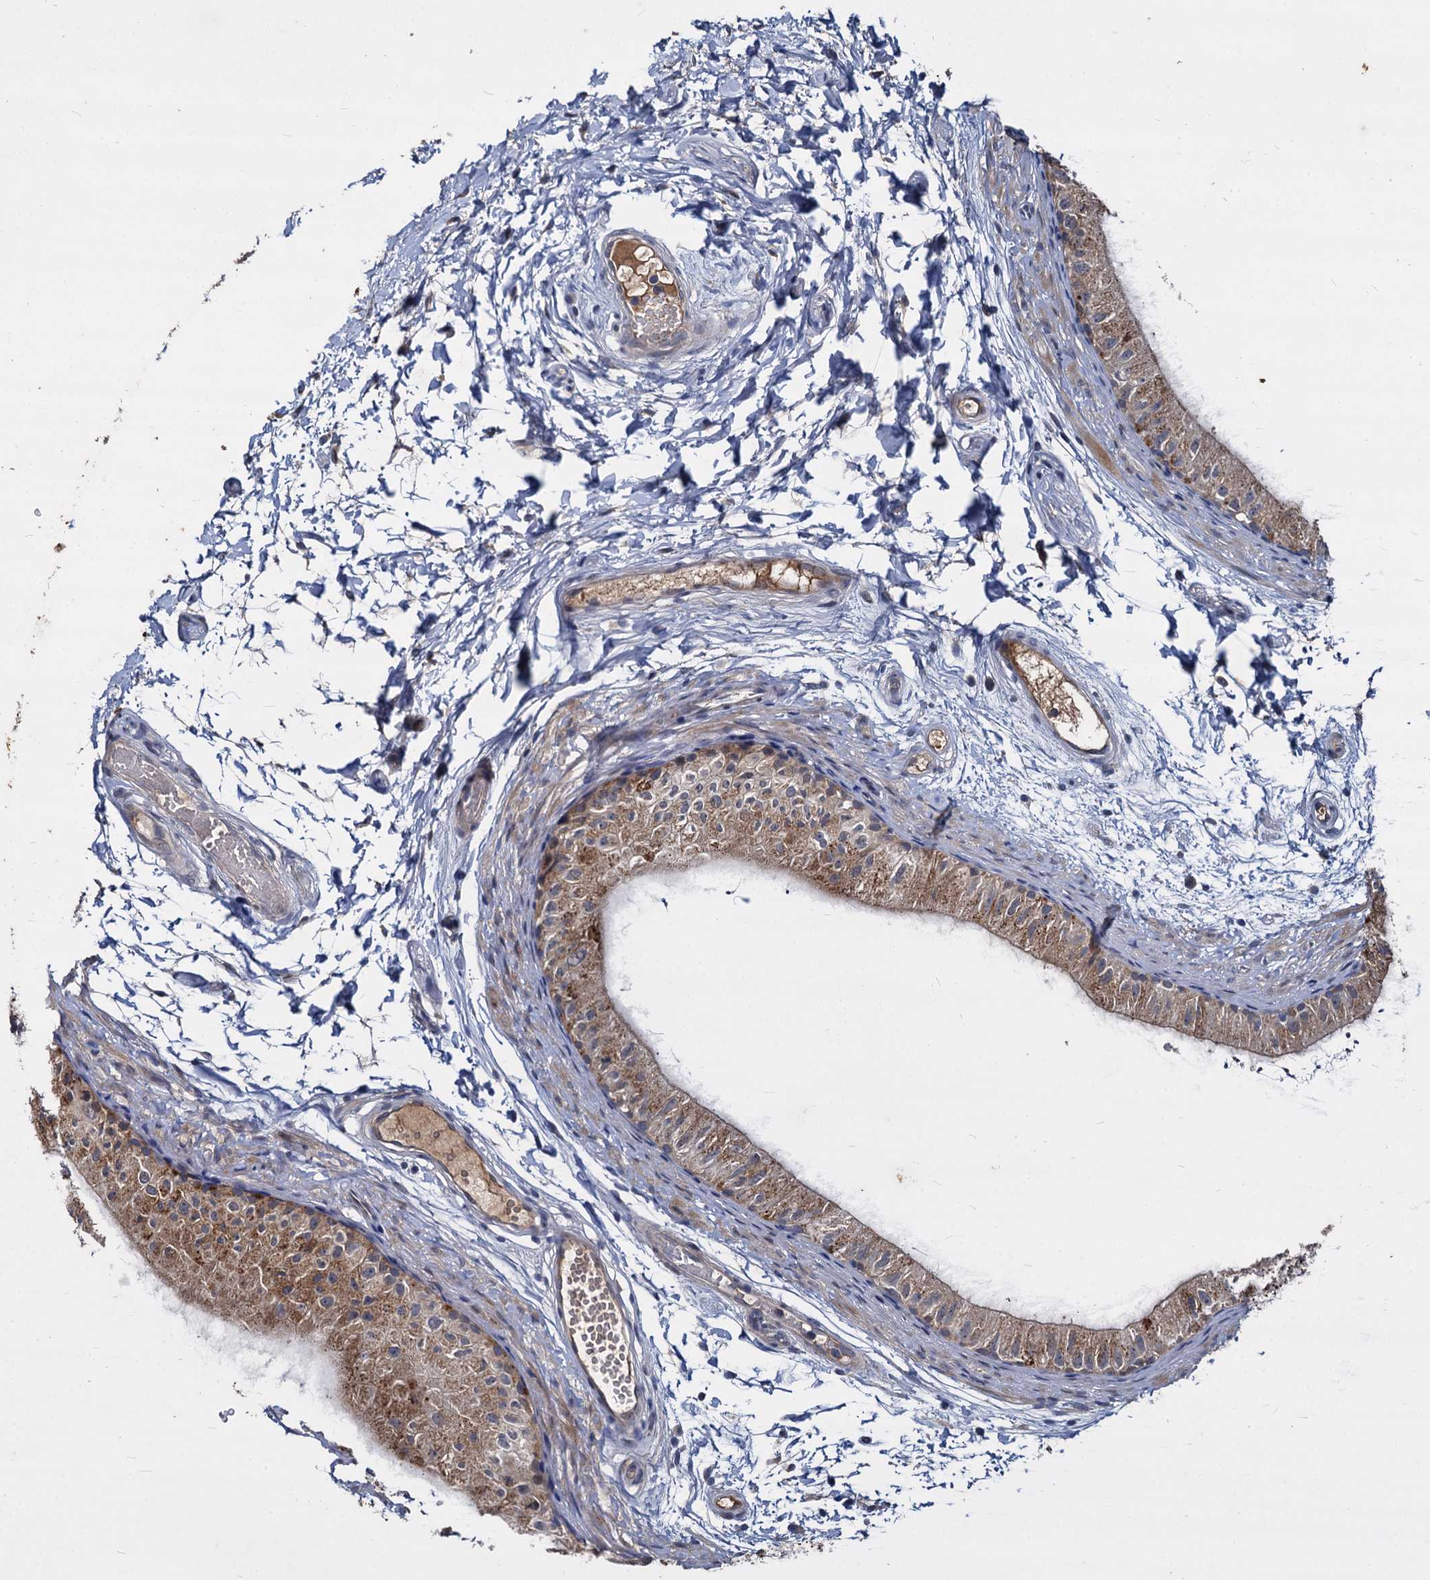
{"staining": {"intensity": "strong", "quantity": ">75%", "location": "cytoplasmic/membranous"}, "tissue": "epididymis", "cell_type": "Glandular cells", "image_type": "normal", "snomed": [{"axis": "morphology", "description": "Normal tissue, NOS"}, {"axis": "topography", "description": "Epididymis"}], "caption": "Glandular cells exhibit high levels of strong cytoplasmic/membranous staining in about >75% of cells in unremarkable human epididymis.", "gene": "CCDC184", "patient": {"sex": "male", "age": 50}}